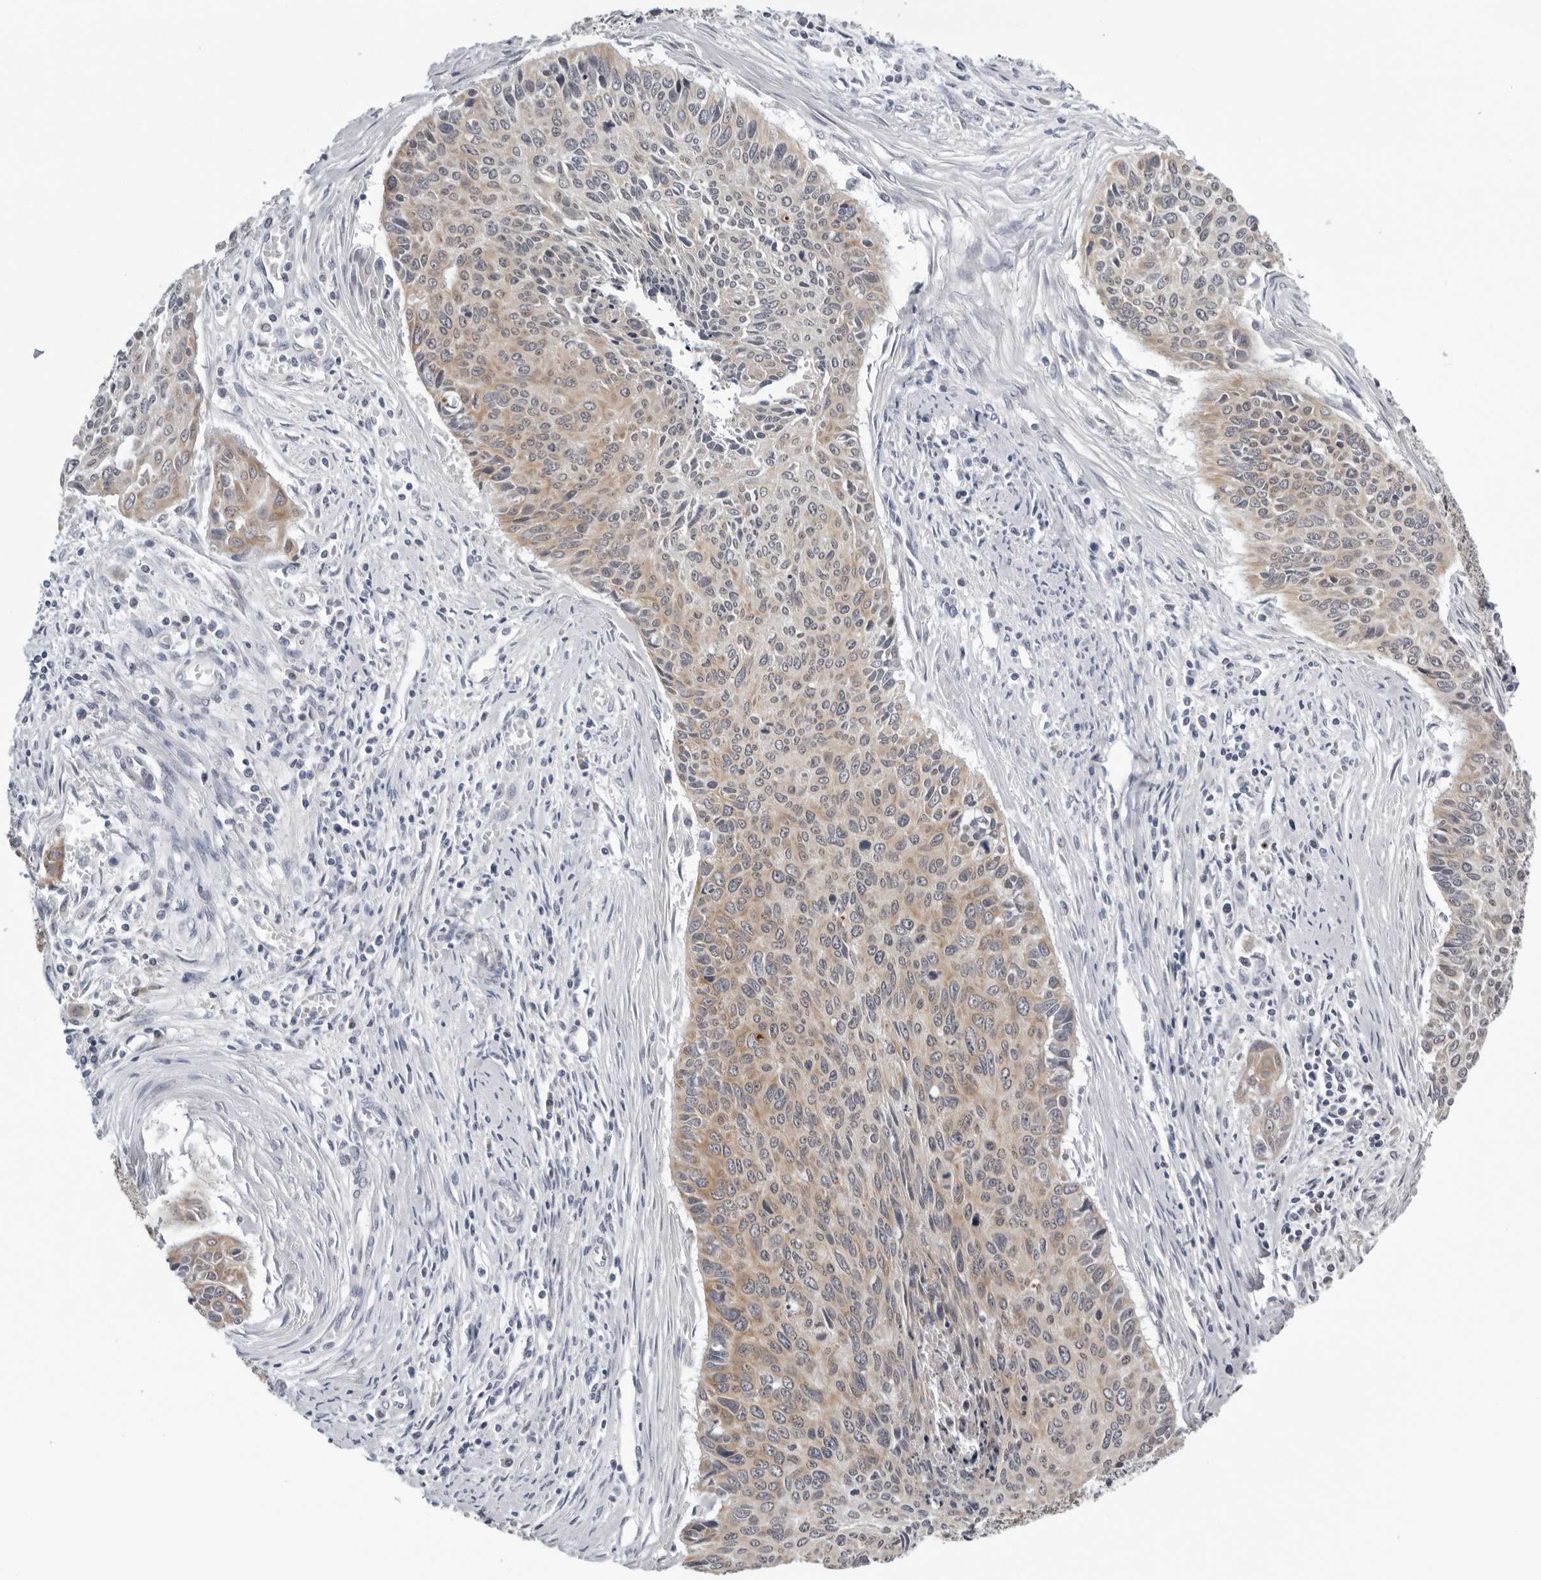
{"staining": {"intensity": "weak", "quantity": "25%-75%", "location": "cytoplasmic/membranous"}, "tissue": "cervical cancer", "cell_type": "Tumor cells", "image_type": "cancer", "snomed": [{"axis": "morphology", "description": "Squamous cell carcinoma, NOS"}, {"axis": "topography", "description": "Cervix"}], "caption": "Squamous cell carcinoma (cervical) stained for a protein (brown) exhibits weak cytoplasmic/membranous positive expression in approximately 25%-75% of tumor cells.", "gene": "CPT2", "patient": {"sex": "female", "age": 55}}